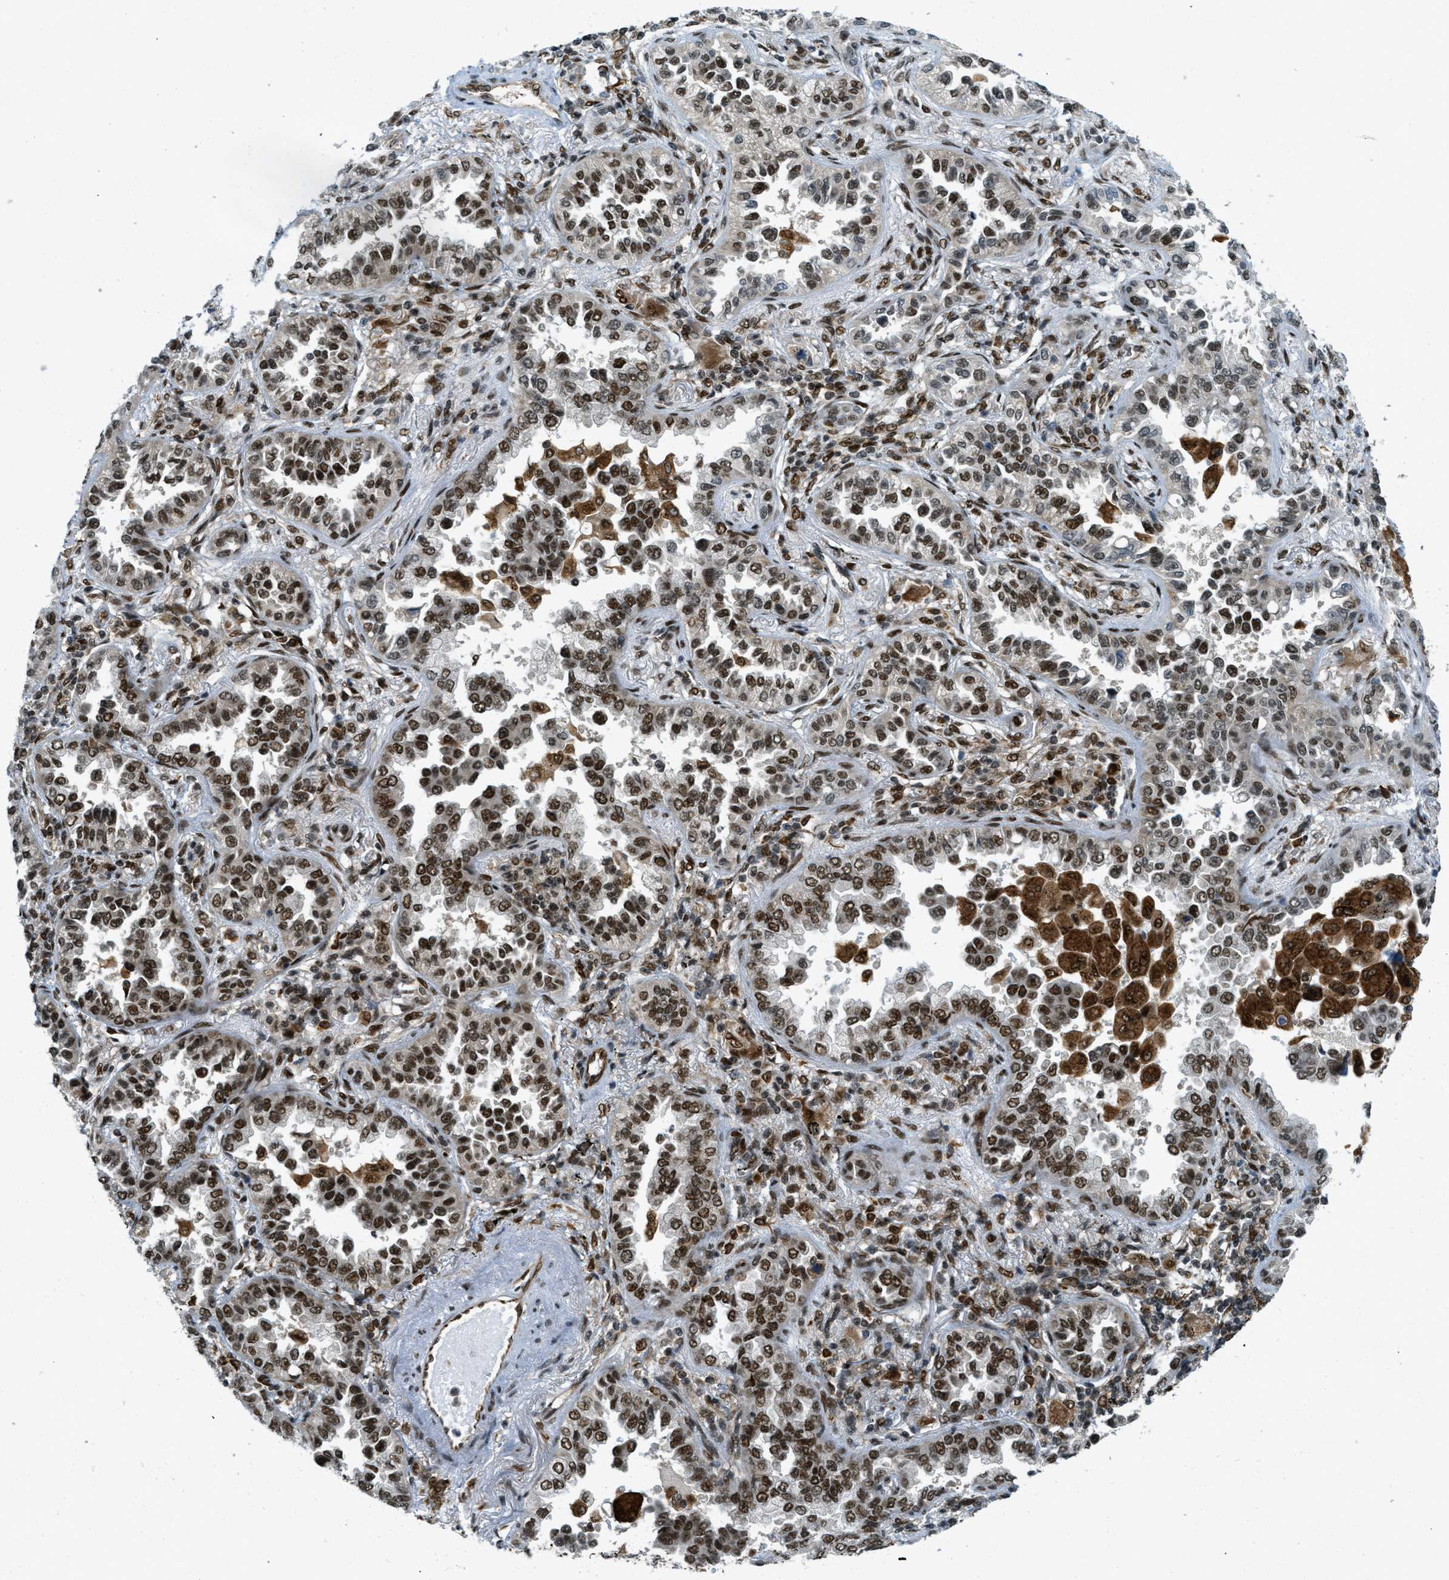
{"staining": {"intensity": "moderate", "quantity": ">75%", "location": "nuclear"}, "tissue": "lung cancer", "cell_type": "Tumor cells", "image_type": "cancer", "snomed": [{"axis": "morphology", "description": "Normal tissue, NOS"}, {"axis": "morphology", "description": "Adenocarcinoma, NOS"}, {"axis": "topography", "description": "Lung"}], "caption": "Lung cancer tissue demonstrates moderate nuclear expression in about >75% of tumor cells", "gene": "ZFR", "patient": {"sex": "male", "age": 59}}